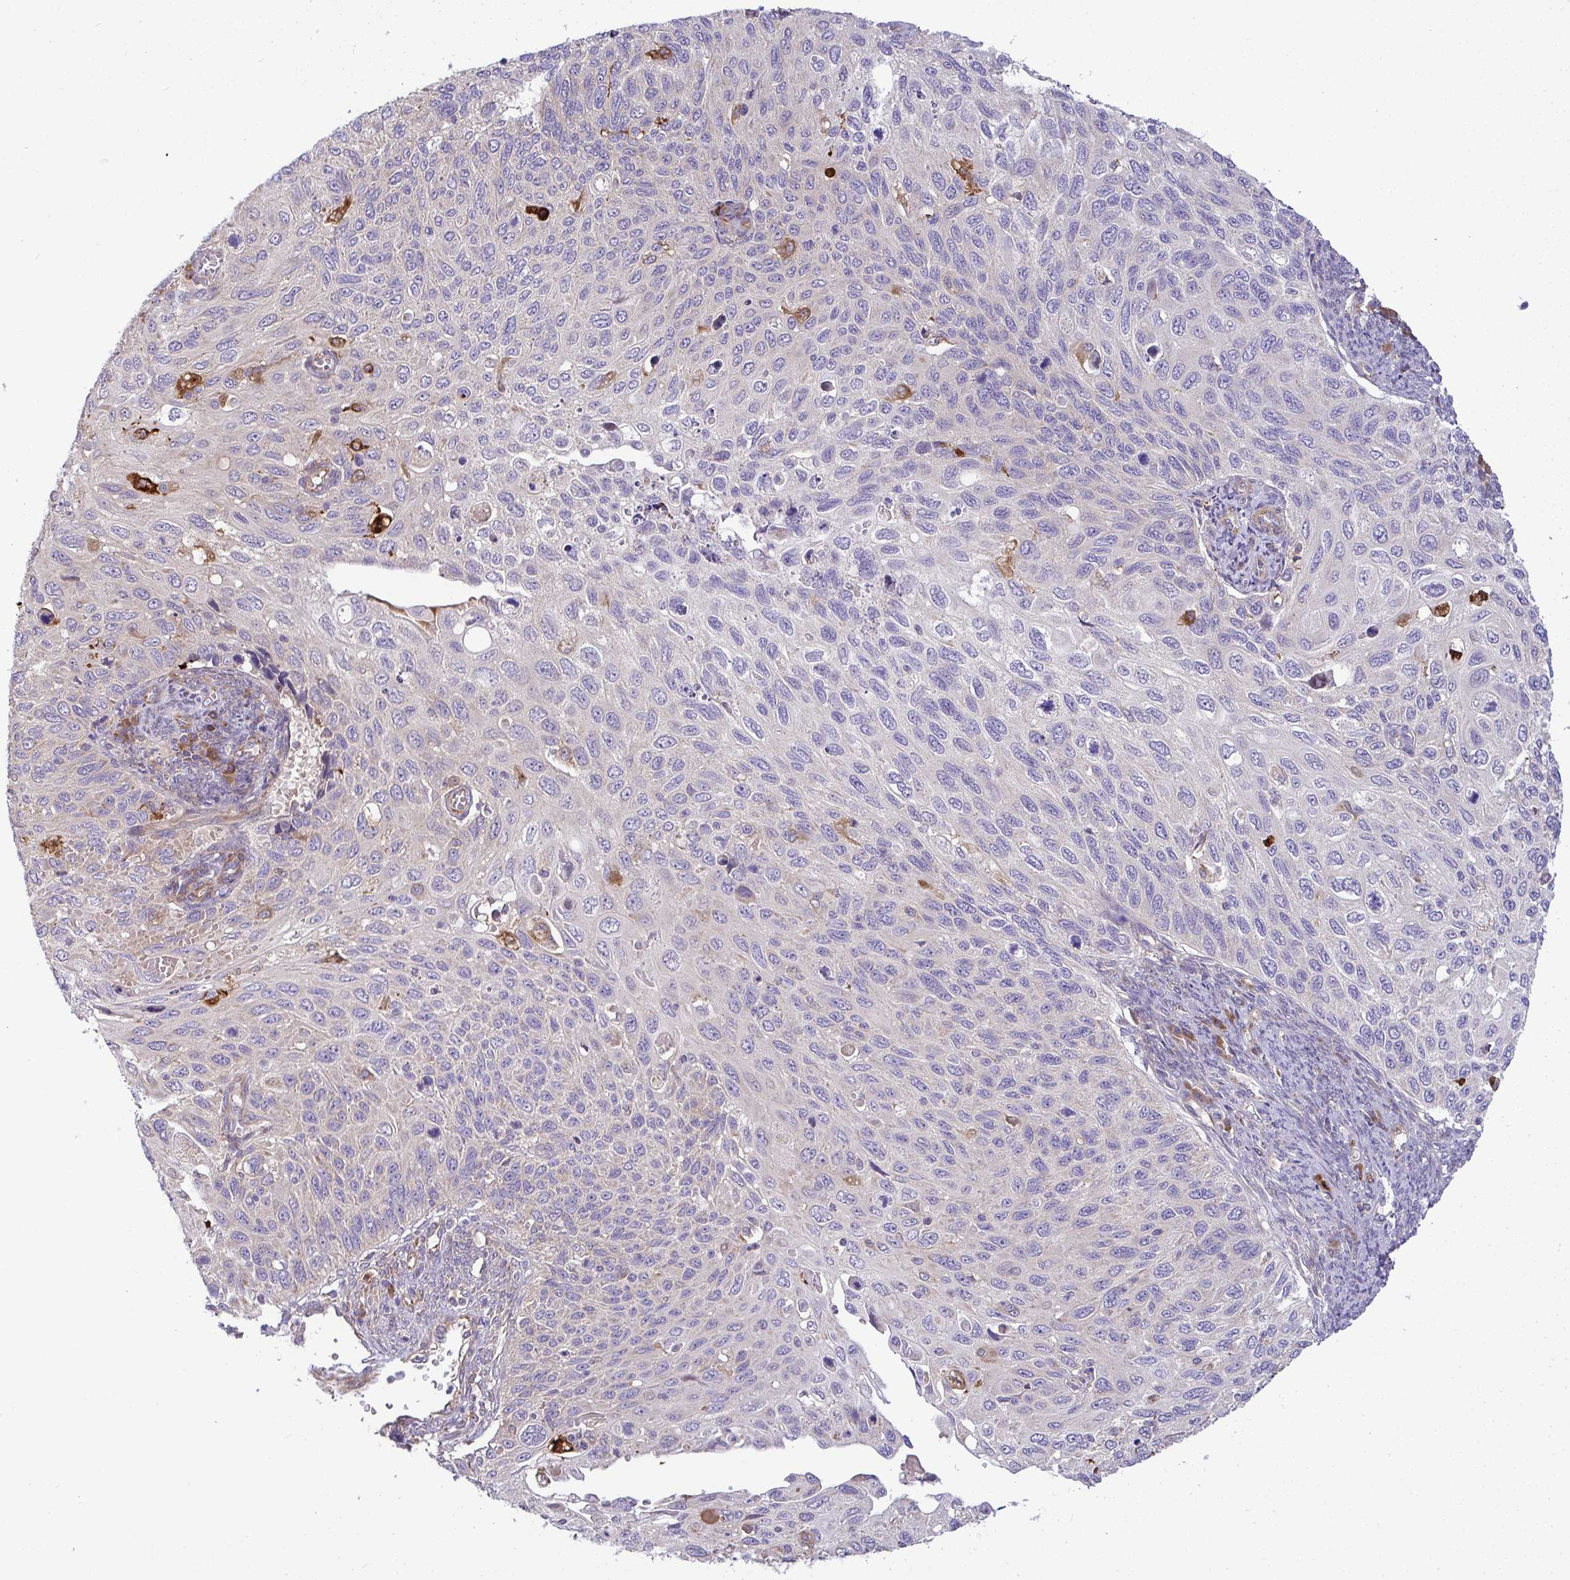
{"staining": {"intensity": "negative", "quantity": "none", "location": "none"}, "tissue": "cervical cancer", "cell_type": "Tumor cells", "image_type": "cancer", "snomed": [{"axis": "morphology", "description": "Squamous cell carcinoma, NOS"}, {"axis": "topography", "description": "Cervix"}], "caption": "Immunohistochemical staining of cervical cancer (squamous cell carcinoma) demonstrates no significant expression in tumor cells.", "gene": "GRID2", "patient": {"sex": "female", "age": 70}}